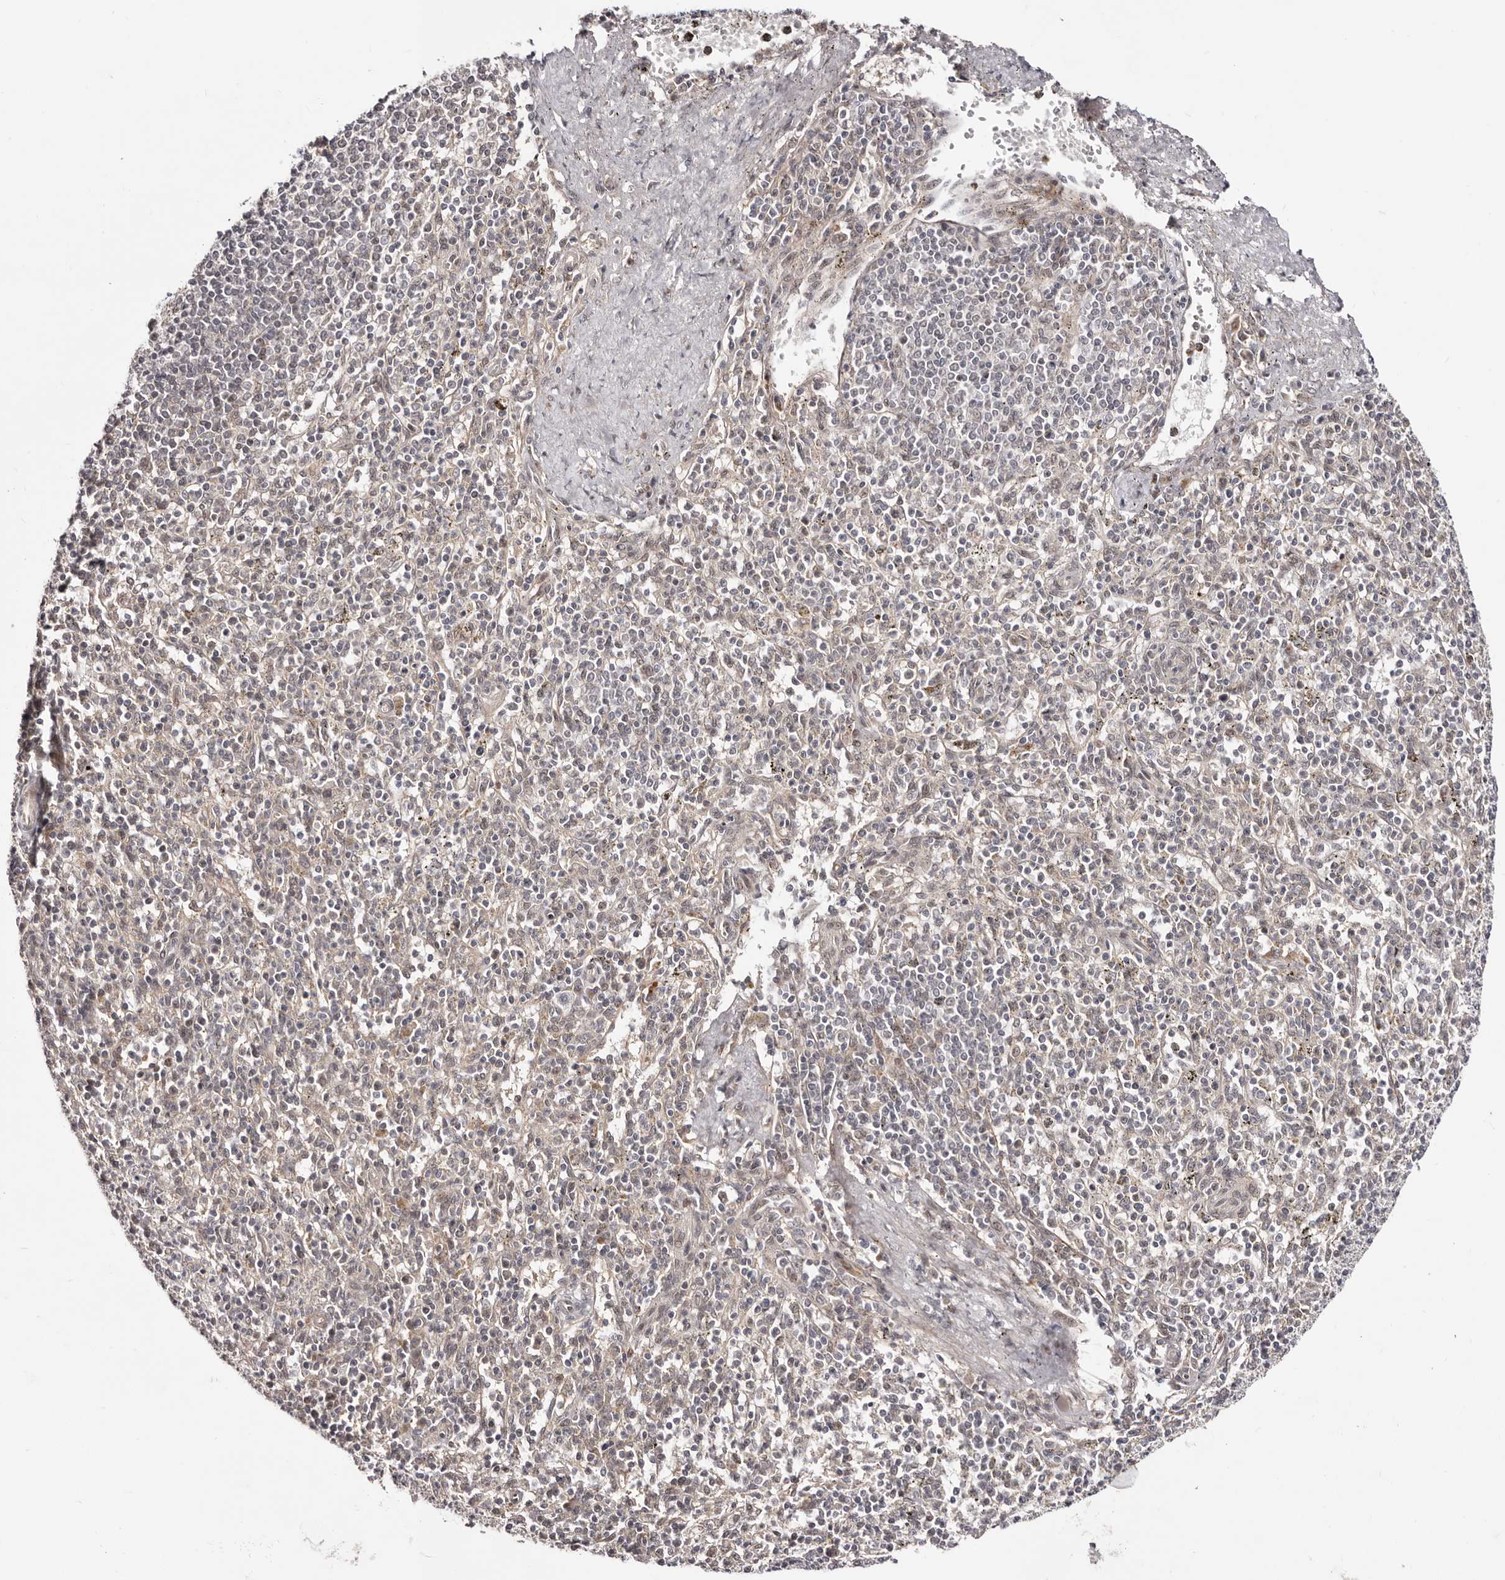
{"staining": {"intensity": "negative", "quantity": "none", "location": "none"}, "tissue": "spleen", "cell_type": "Cells in red pulp", "image_type": "normal", "snomed": [{"axis": "morphology", "description": "Normal tissue, NOS"}, {"axis": "topography", "description": "Spleen"}], "caption": "High magnification brightfield microscopy of benign spleen stained with DAB (brown) and counterstained with hematoxylin (blue): cells in red pulp show no significant staining.", "gene": "EGR3", "patient": {"sex": "male", "age": 72}}